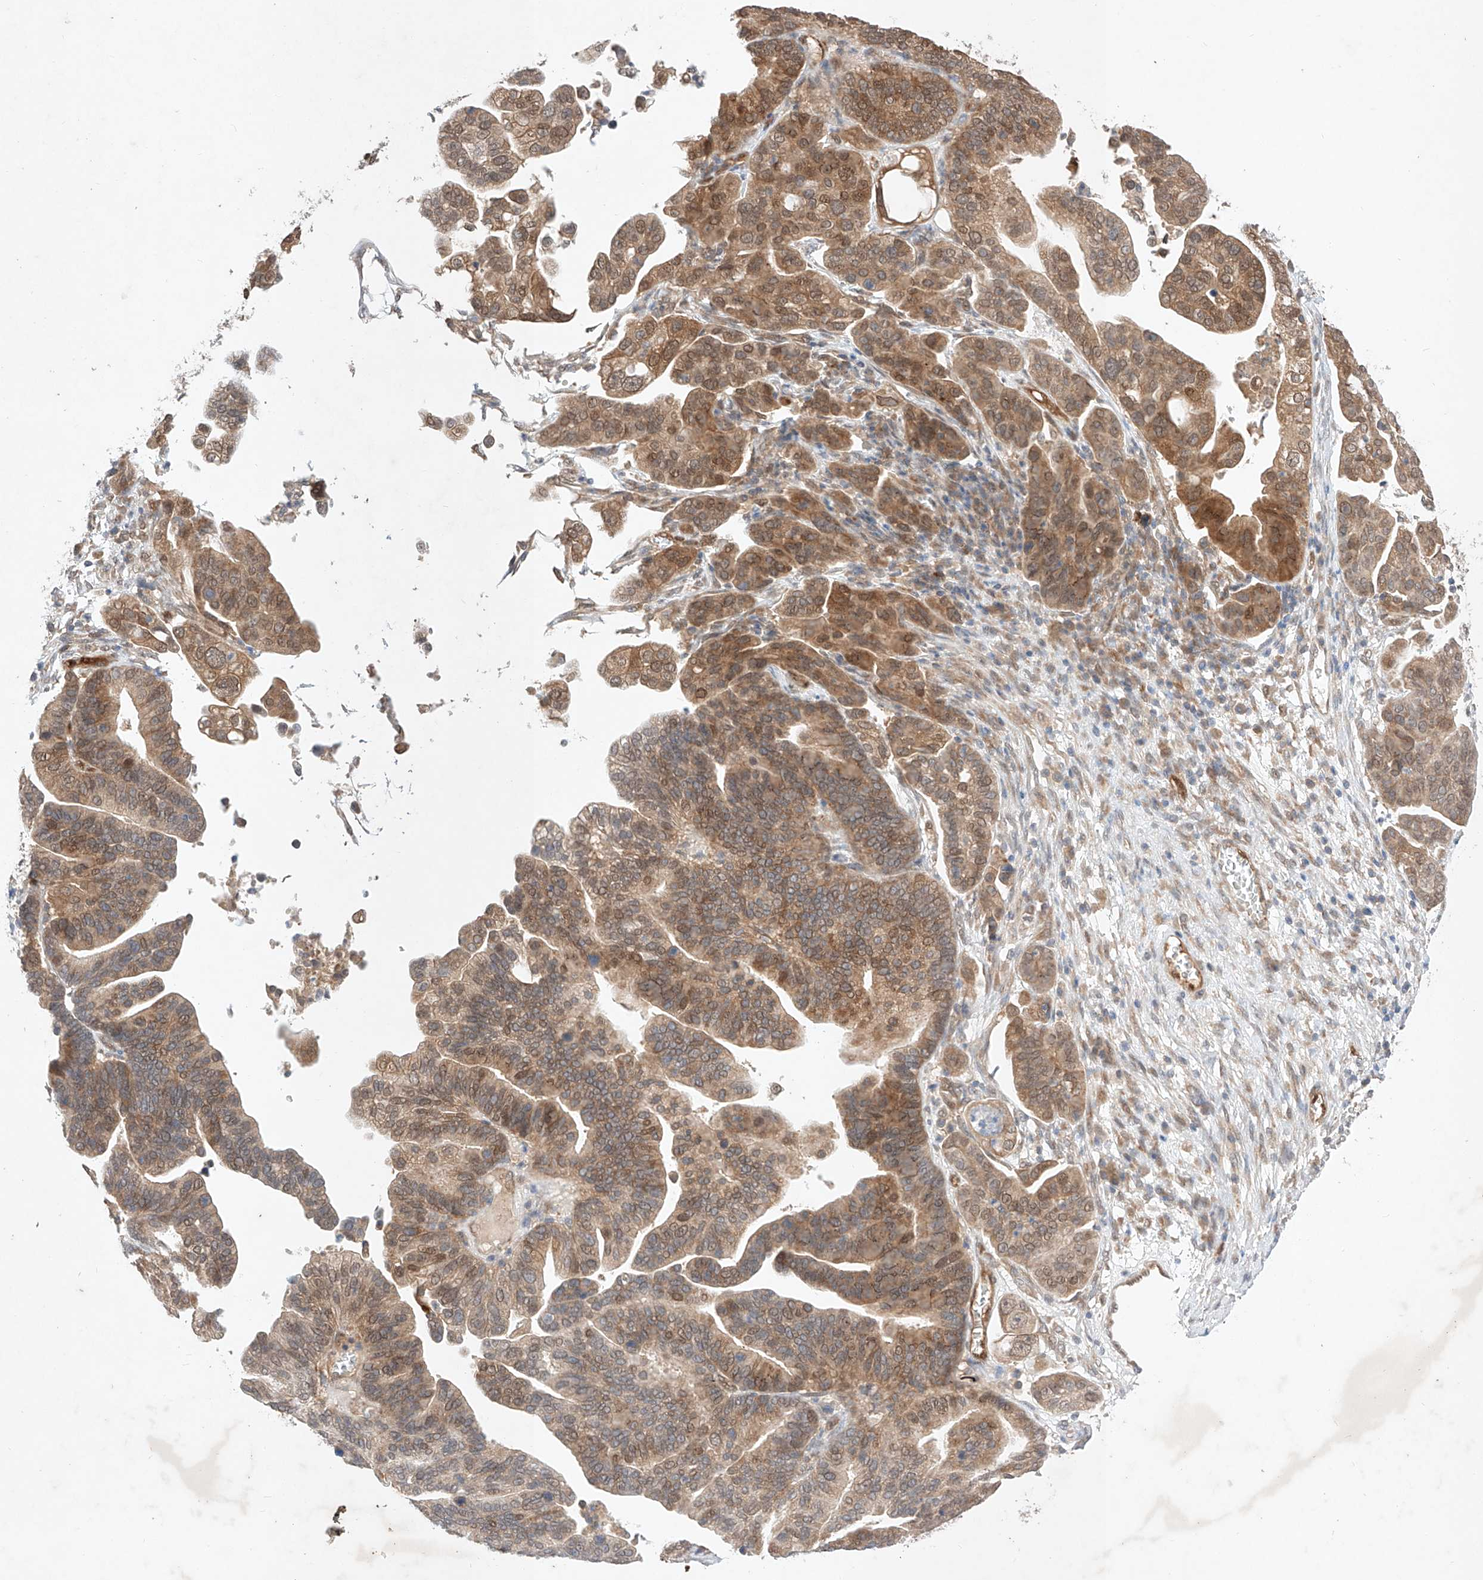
{"staining": {"intensity": "moderate", "quantity": ">75%", "location": "cytoplasmic/membranous,nuclear"}, "tissue": "ovarian cancer", "cell_type": "Tumor cells", "image_type": "cancer", "snomed": [{"axis": "morphology", "description": "Cystadenocarcinoma, serous, NOS"}, {"axis": "topography", "description": "Ovary"}], "caption": "The immunohistochemical stain highlights moderate cytoplasmic/membranous and nuclear expression in tumor cells of ovarian serous cystadenocarcinoma tissue. Immunohistochemistry stains the protein in brown and the nuclei are stained blue.", "gene": "ZNF124", "patient": {"sex": "female", "age": 56}}